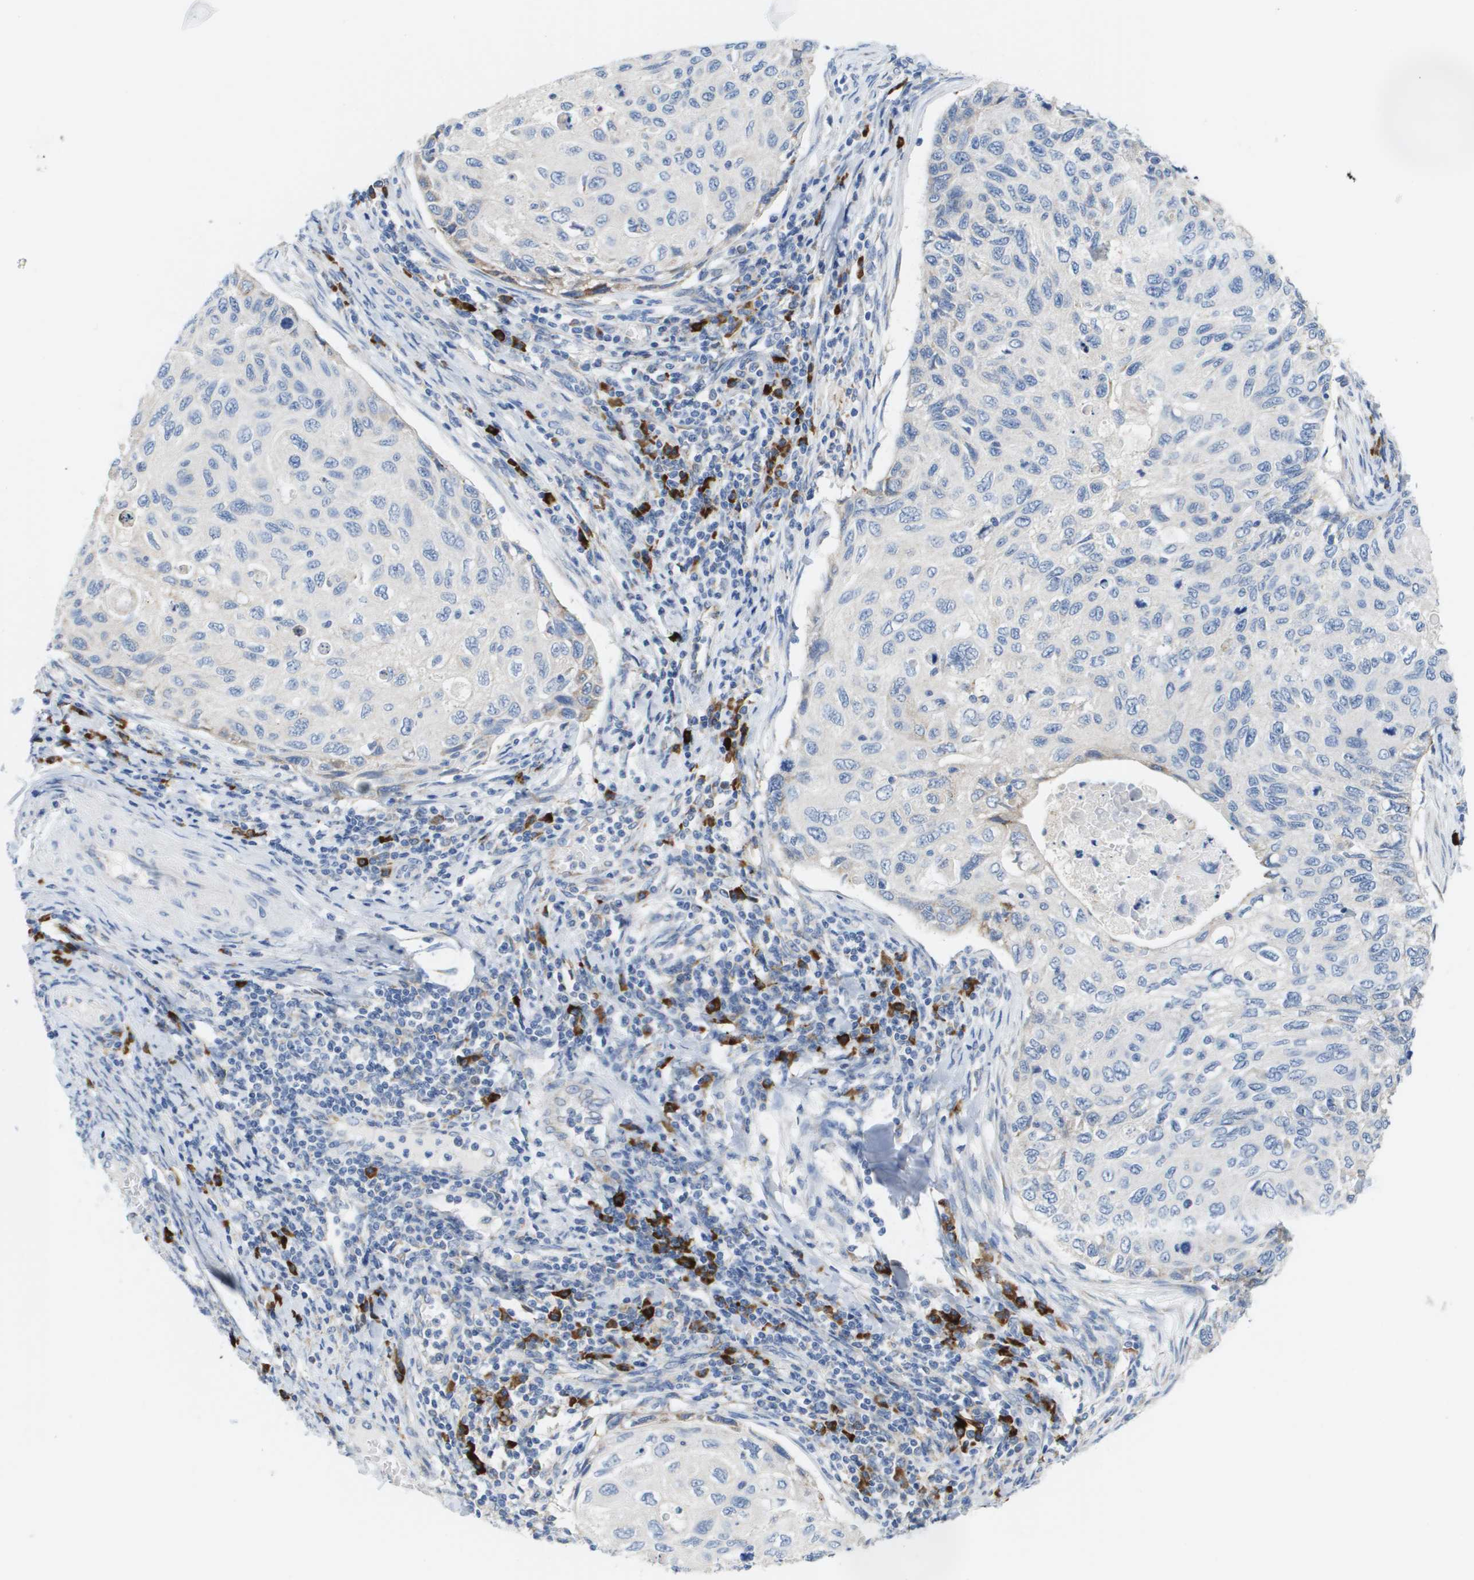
{"staining": {"intensity": "negative", "quantity": "none", "location": "none"}, "tissue": "cervical cancer", "cell_type": "Tumor cells", "image_type": "cancer", "snomed": [{"axis": "morphology", "description": "Squamous cell carcinoma, NOS"}, {"axis": "topography", "description": "Cervix"}], "caption": "Immunohistochemistry of human cervical squamous cell carcinoma shows no staining in tumor cells.", "gene": "CD3G", "patient": {"sex": "female", "age": 70}}